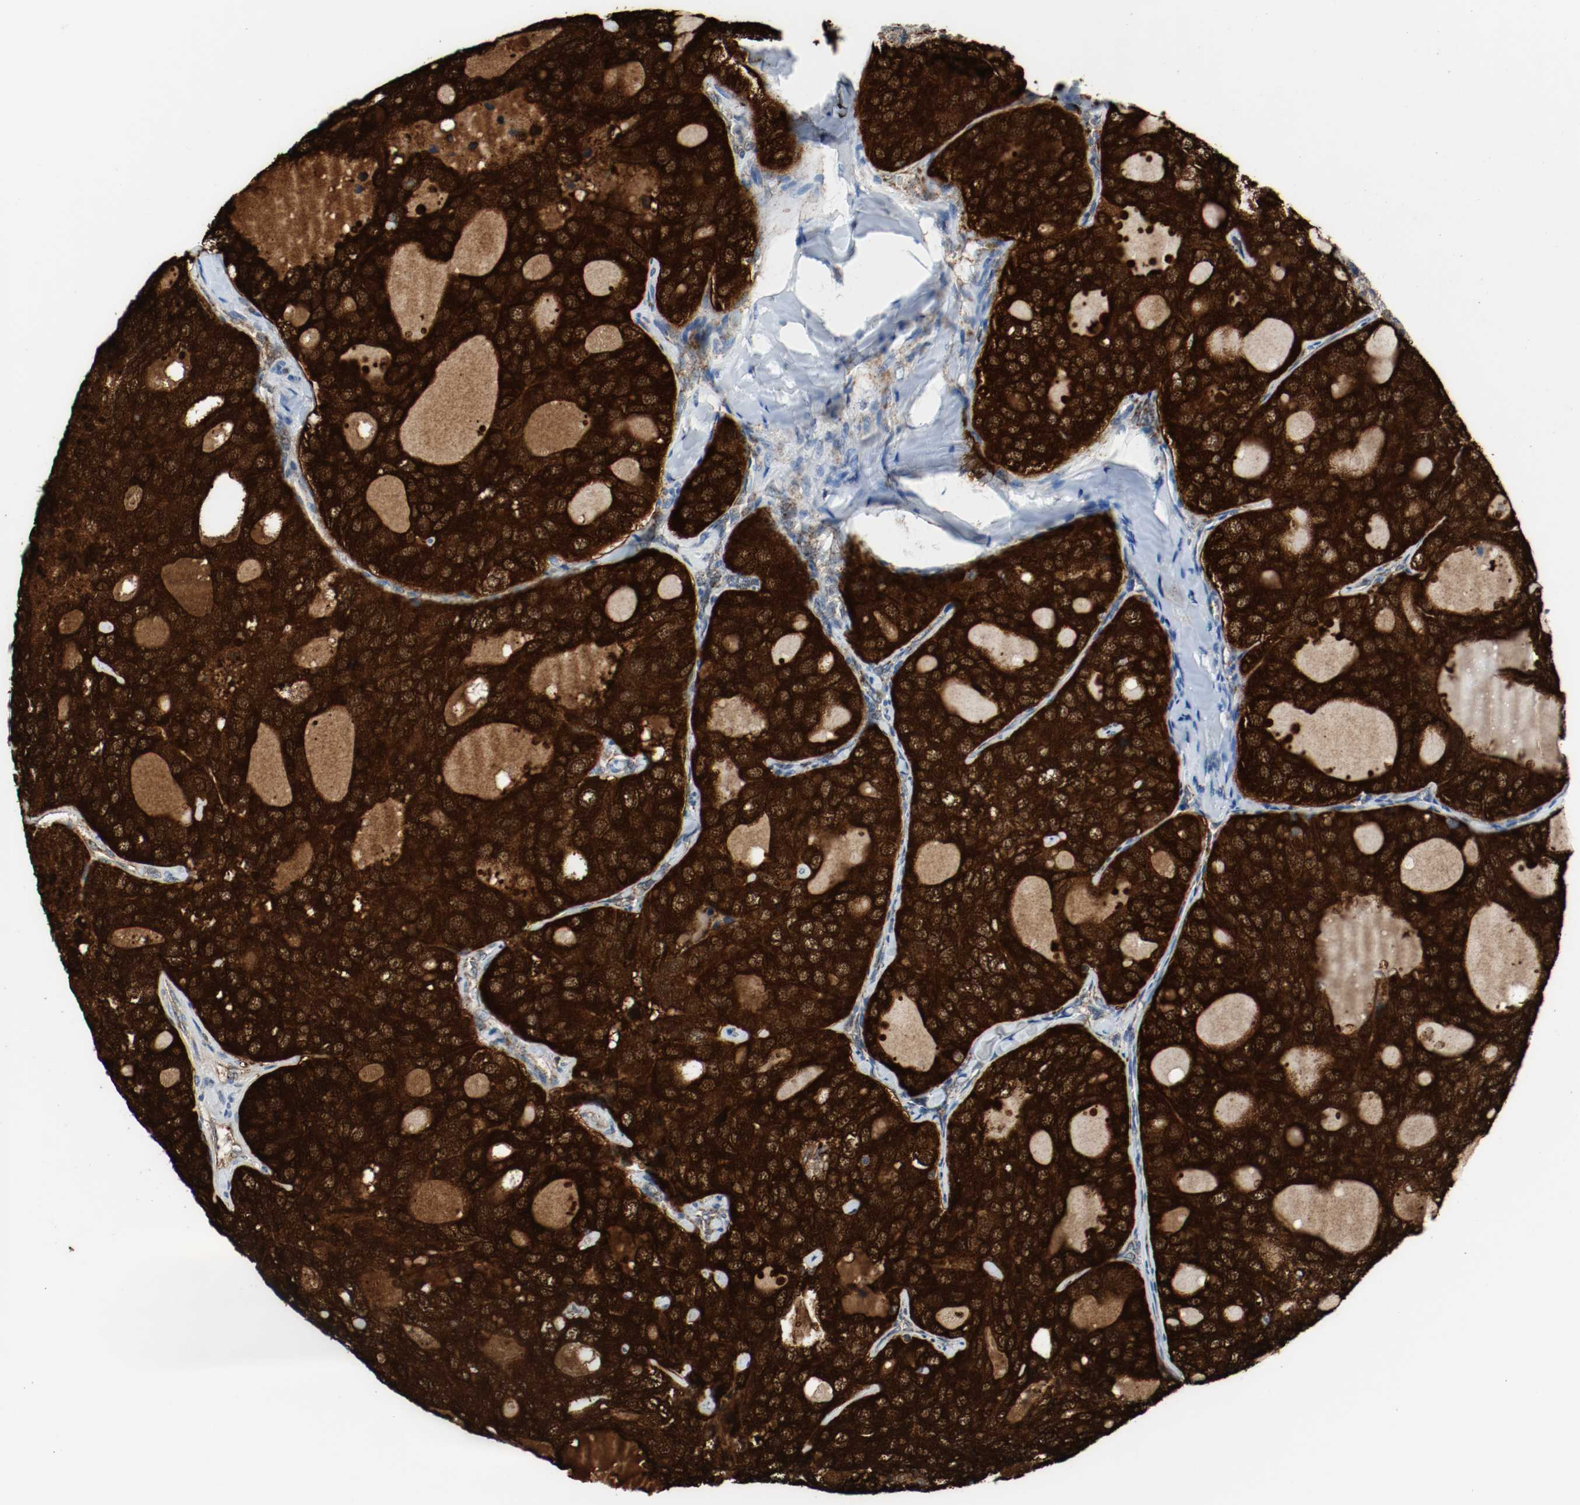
{"staining": {"intensity": "strong", "quantity": ">75%", "location": "cytoplasmic/membranous"}, "tissue": "thyroid cancer", "cell_type": "Tumor cells", "image_type": "cancer", "snomed": [{"axis": "morphology", "description": "Follicular adenoma carcinoma, NOS"}, {"axis": "topography", "description": "Thyroid gland"}], "caption": "DAB (3,3'-diaminobenzidine) immunohistochemical staining of thyroid cancer shows strong cytoplasmic/membranous protein expression in approximately >75% of tumor cells. Using DAB (brown) and hematoxylin (blue) stains, captured at high magnification using brightfield microscopy.", "gene": "TXNRD1", "patient": {"sex": "male", "age": 75}}